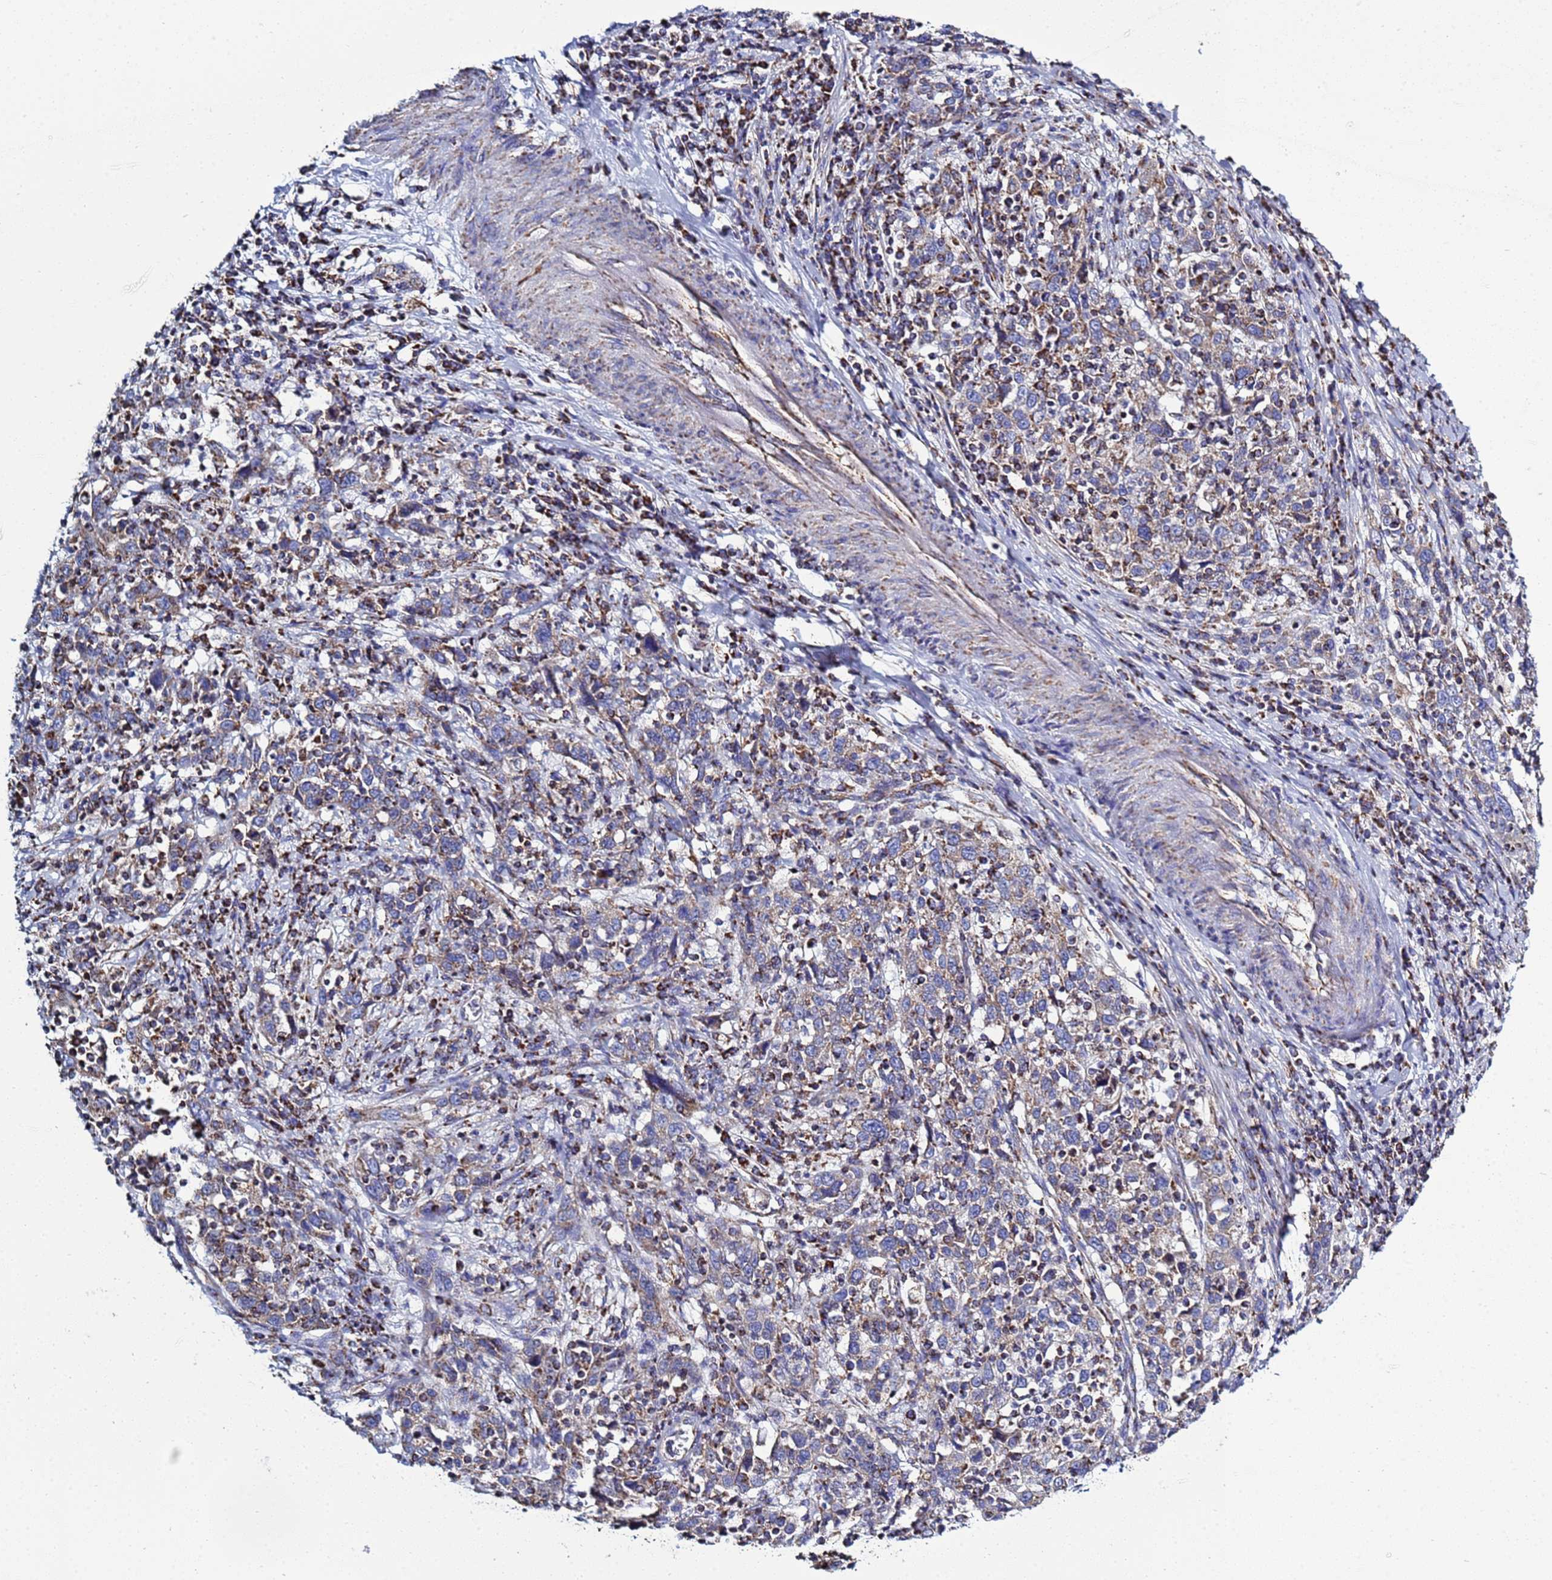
{"staining": {"intensity": "weak", "quantity": "25%-75%", "location": "cytoplasmic/membranous"}, "tissue": "cervical cancer", "cell_type": "Tumor cells", "image_type": "cancer", "snomed": [{"axis": "morphology", "description": "Squamous cell carcinoma, NOS"}, {"axis": "topography", "description": "Cervix"}], "caption": "A low amount of weak cytoplasmic/membranous expression is present in about 25%-75% of tumor cells in cervical cancer tissue. (DAB (3,3'-diaminobenzidine) IHC, brown staining for protein, blue staining for nuclei).", "gene": "COQ4", "patient": {"sex": "female", "age": 46}}